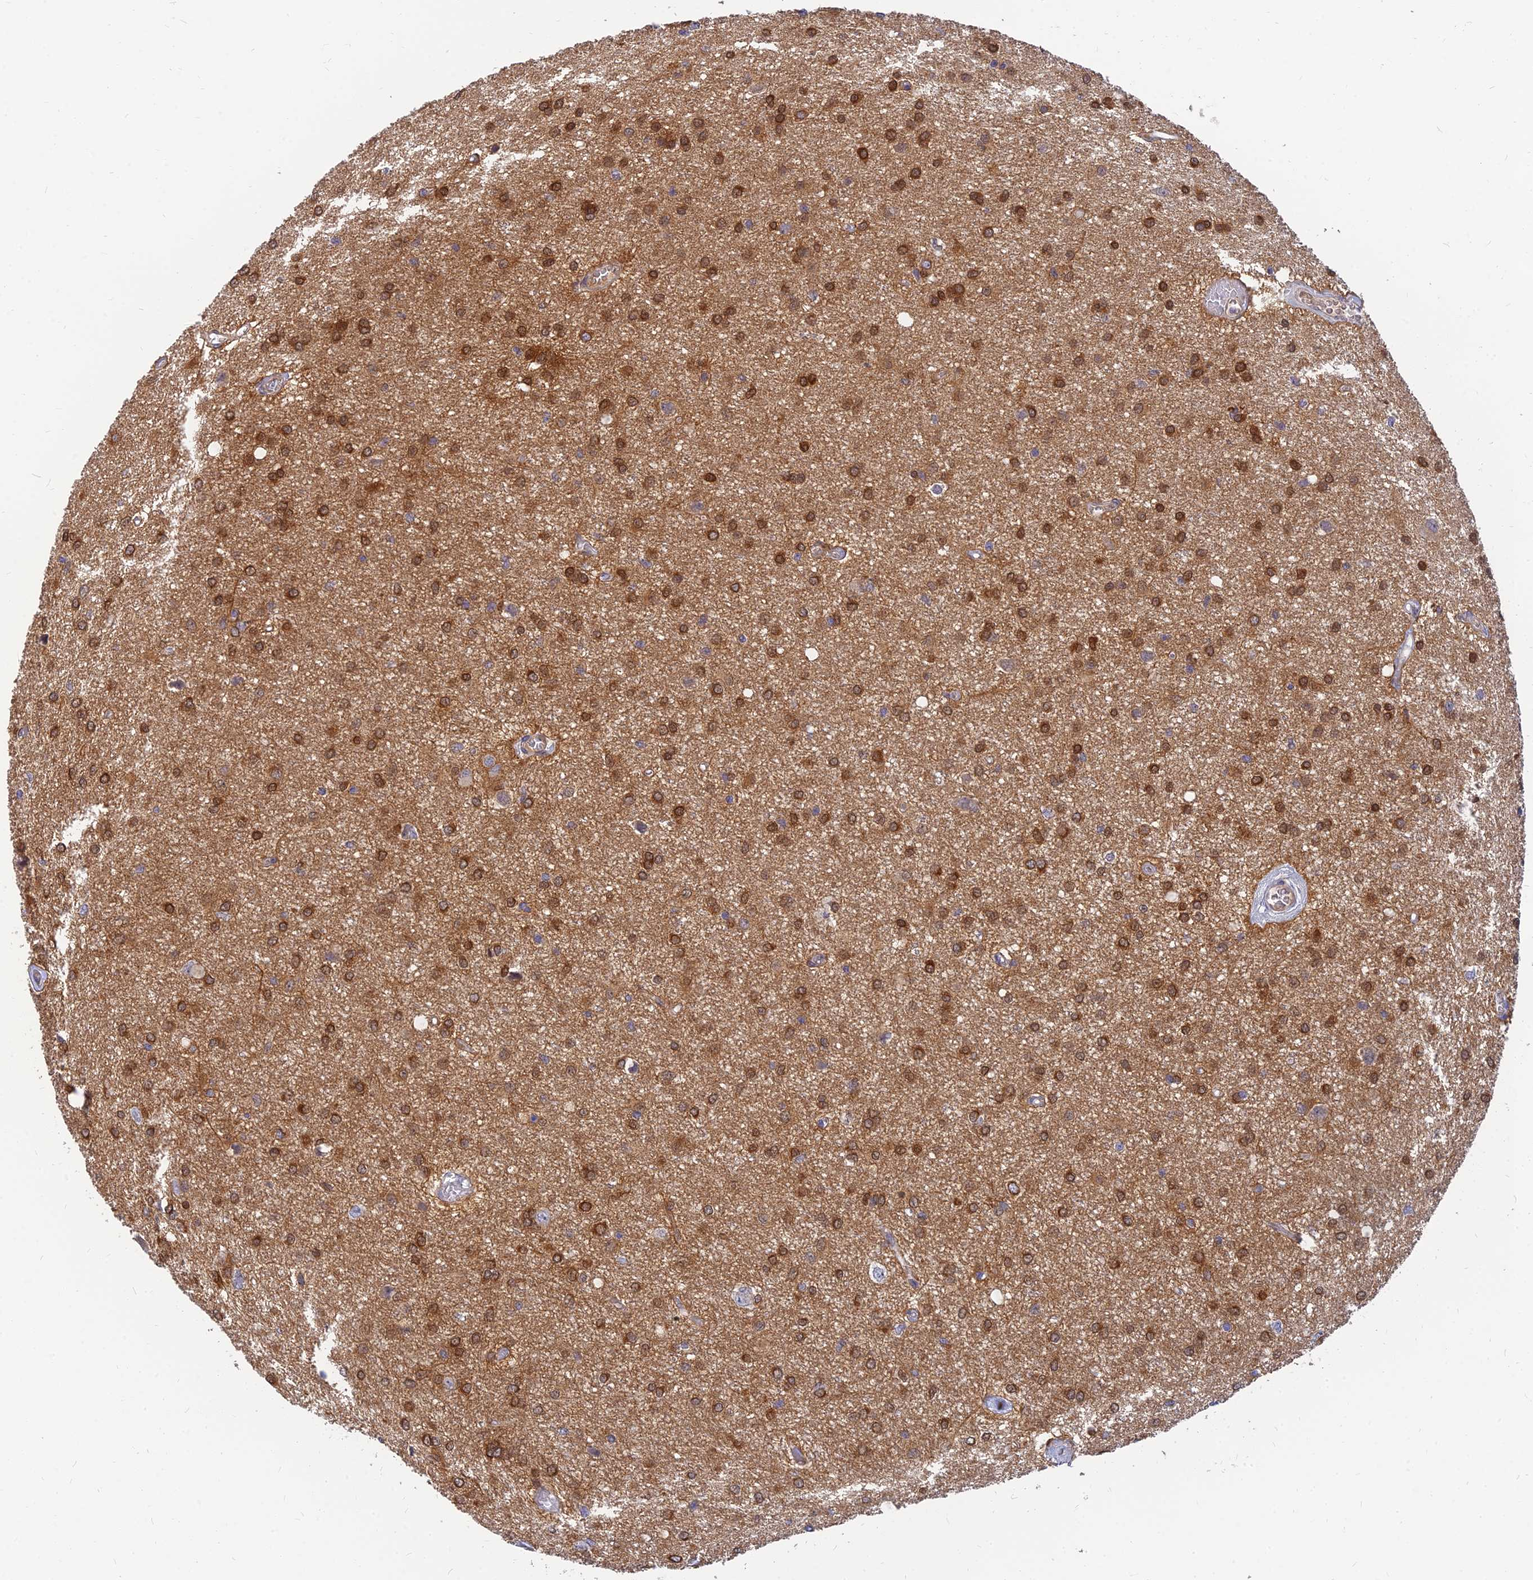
{"staining": {"intensity": "strong", "quantity": ">75%", "location": "cytoplasmic/membranous"}, "tissue": "glioma", "cell_type": "Tumor cells", "image_type": "cancer", "snomed": [{"axis": "morphology", "description": "Glioma, malignant, High grade"}, {"axis": "topography", "description": "Brain"}], "caption": "High-grade glioma (malignant) stained for a protein reveals strong cytoplasmic/membranous positivity in tumor cells. The staining is performed using DAB brown chromogen to label protein expression. The nuclei are counter-stained blue using hematoxylin.", "gene": "ANKS4B", "patient": {"sex": "female", "age": 50}}